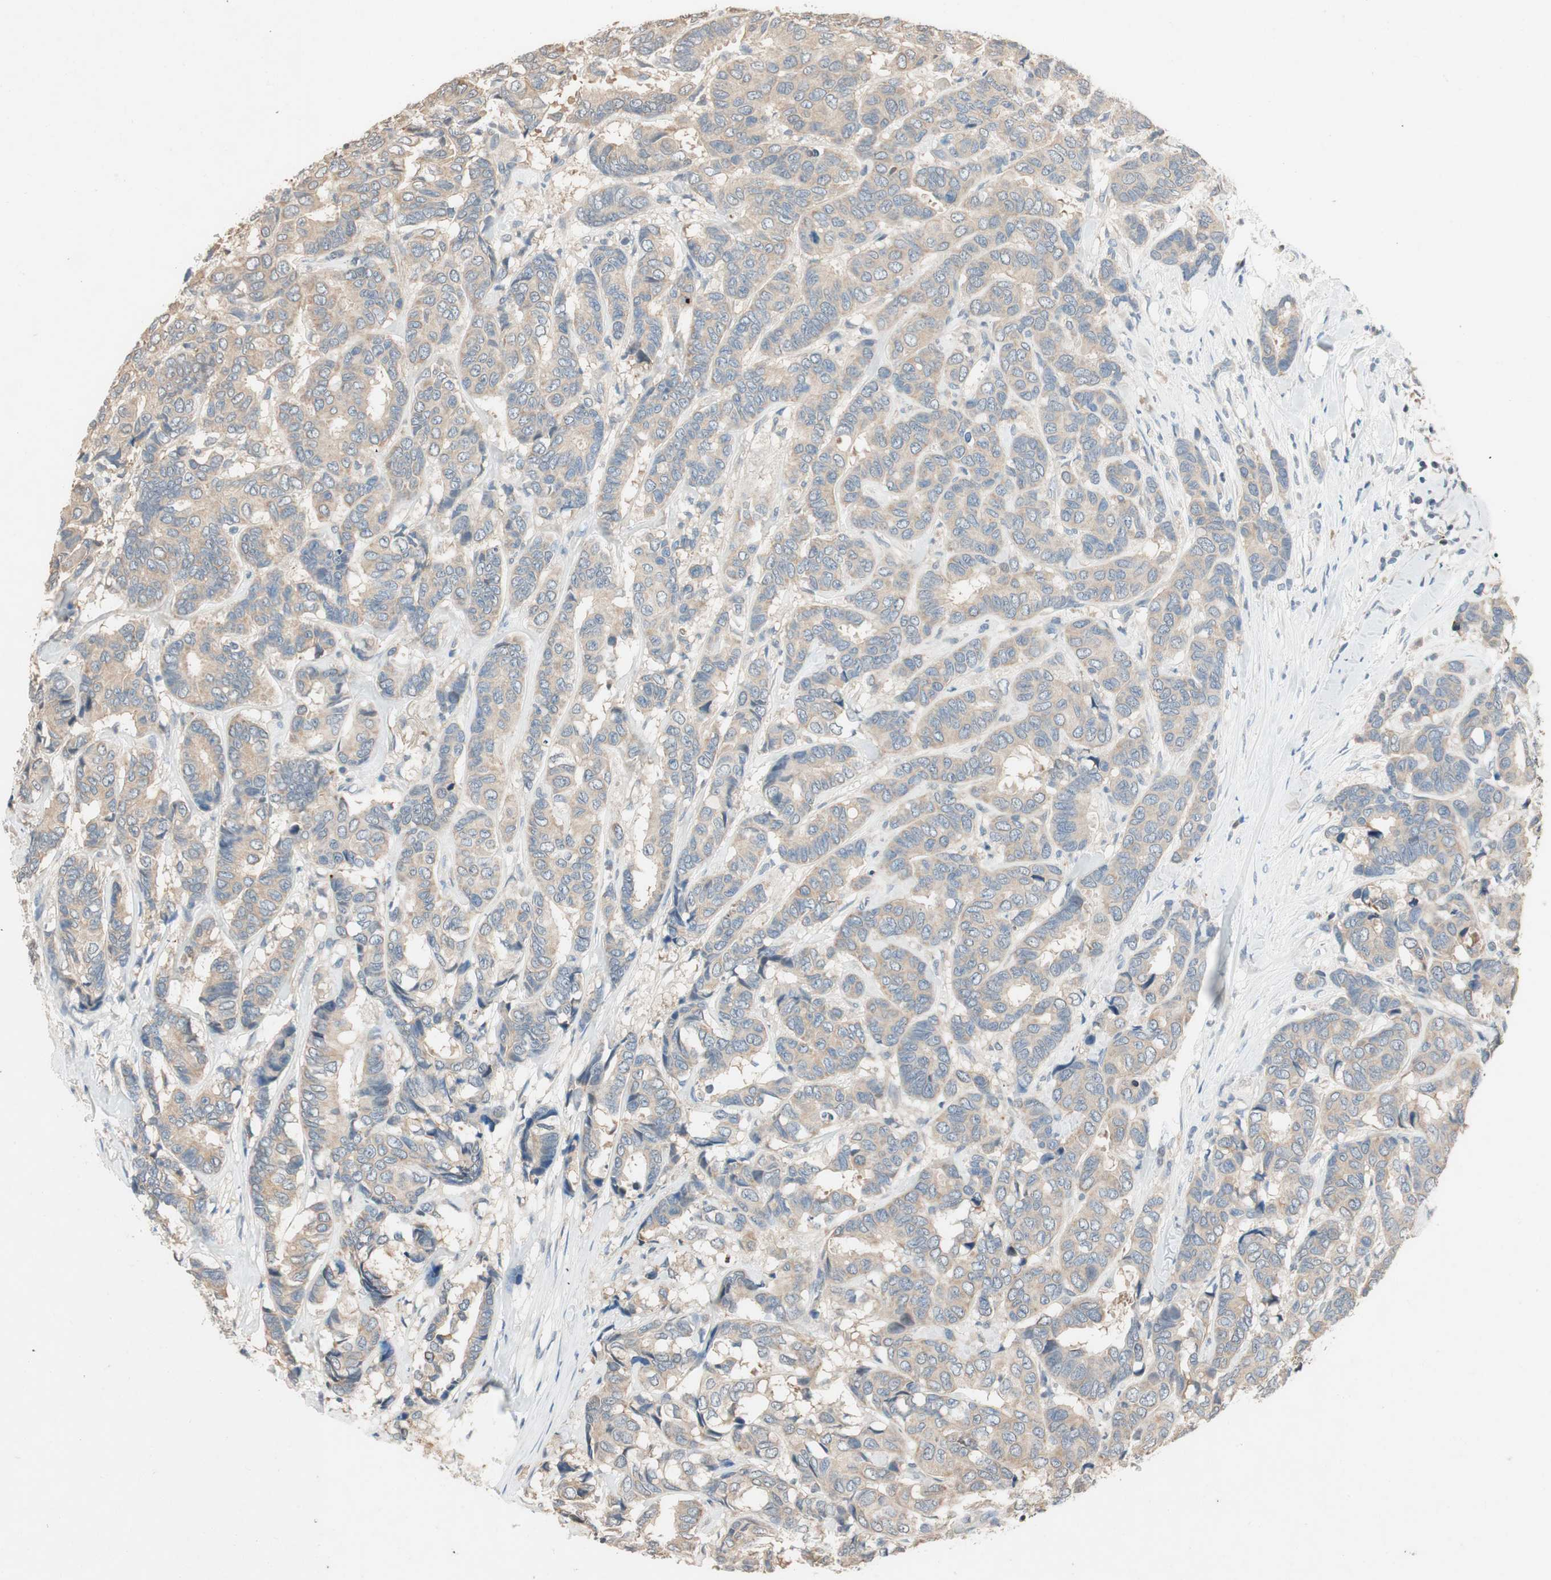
{"staining": {"intensity": "weak", "quantity": ">75%", "location": "cytoplasmic/membranous"}, "tissue": "breast cancer", "cell_type": "Tumor cells", "image_type": "cancer", "snomed": [{"axis": "morphology", "description": "Duct carcinoma"}, {"axis": "topography", "description": "Breast"}], "caption": "This is an image of immunohistochemistry staining of breast intraductal carcinoma, which shows weak expression in the cytoplasmic/membranous of tumor cells.", "gene": "SERPINB5", "patient": {"sex": "female", "age": 87}}